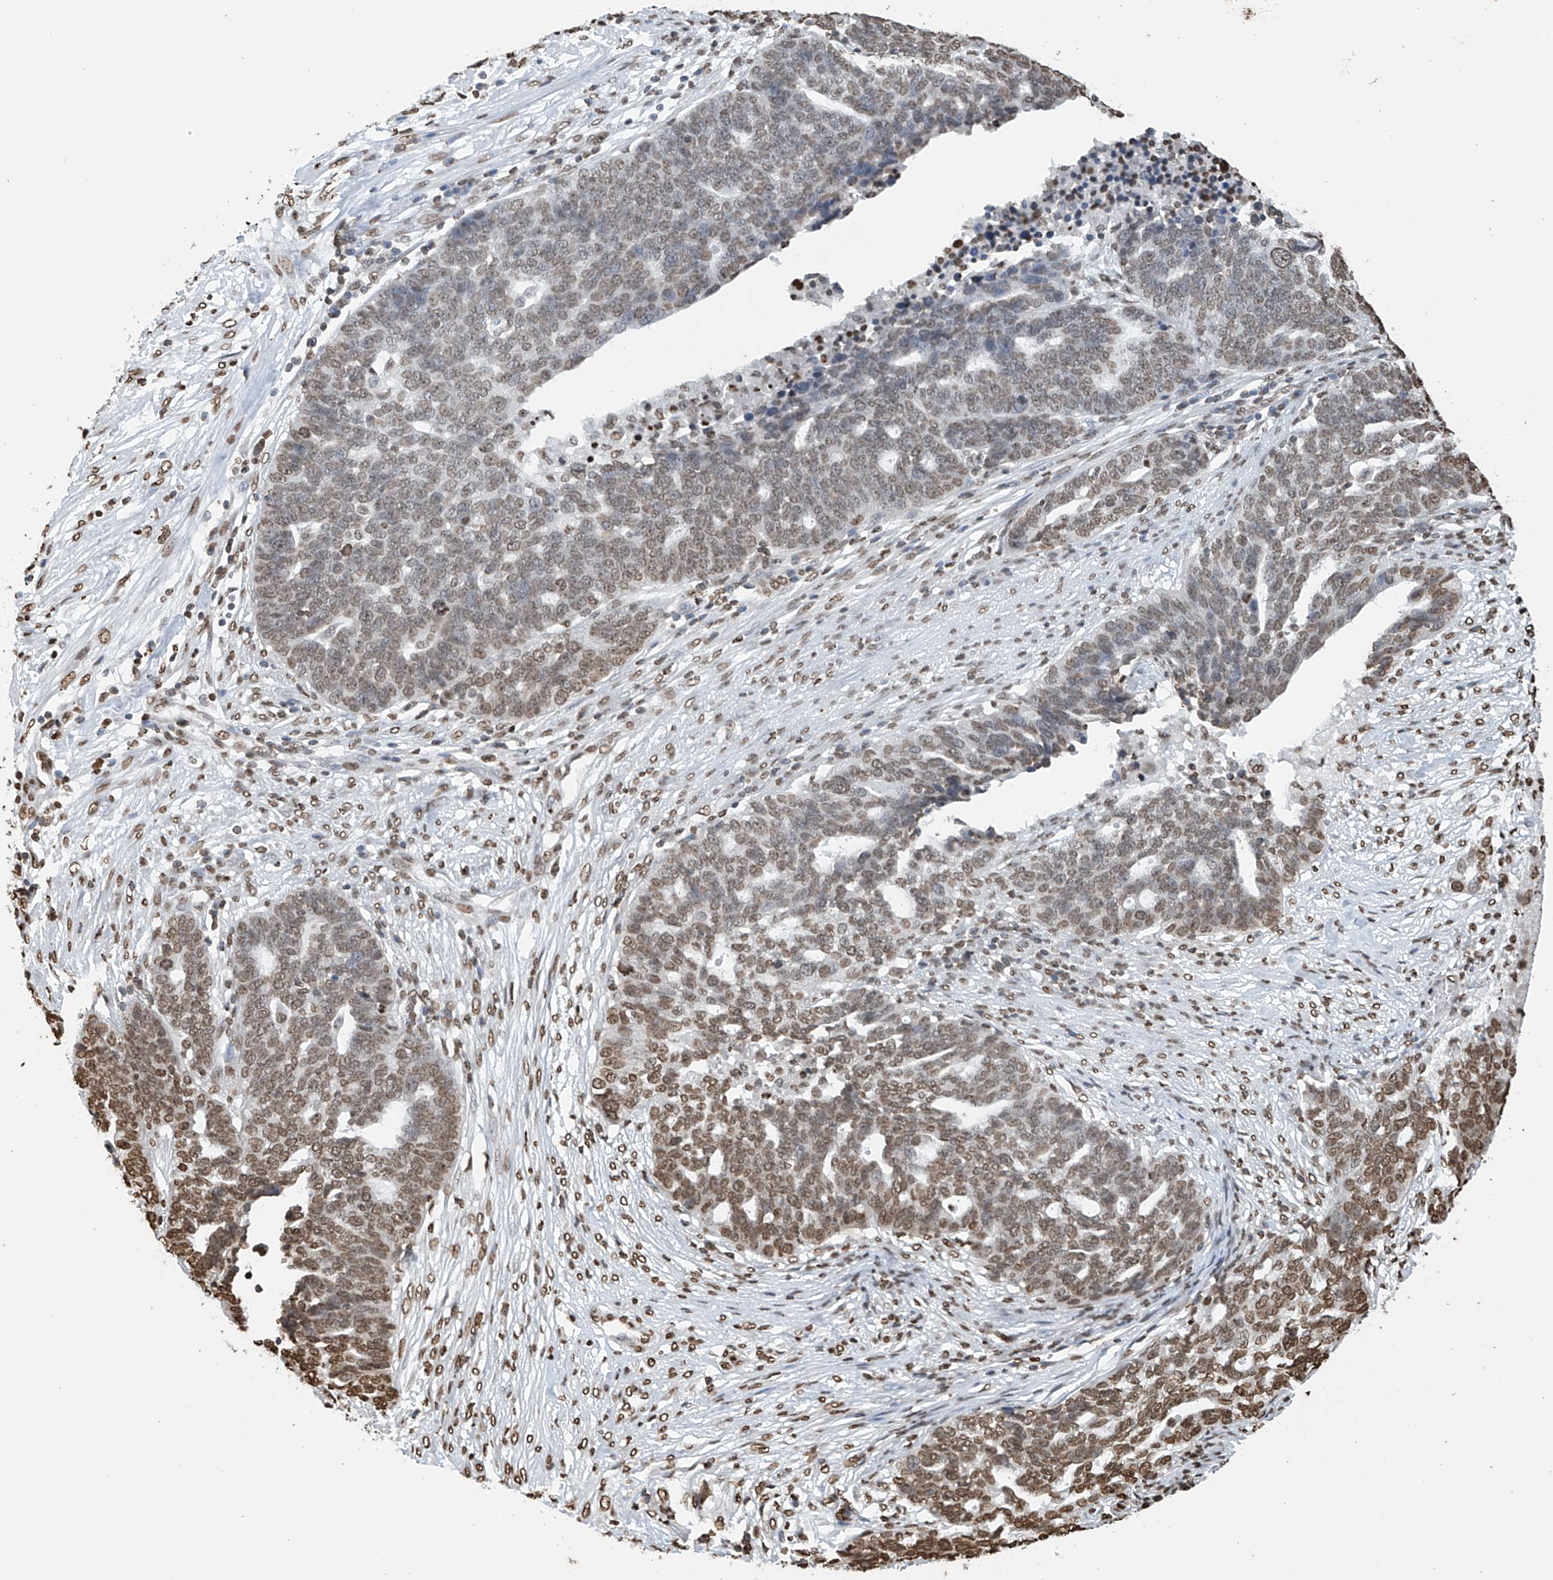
{"staining": {"intensity": "moderate", "quantity": "25%-75%", "location": "nuclear"}, "tissue": "ovarian cancer", "cell_type": "Tumor cells", "image_type": "cancer", "snomed": [{"axis": "morphology", "description": "Cystadenocarcinoma, serous, NOS"}, {"axis": "topography", "description": "Ovary"}], "caption": "The photomicrograph demonstrates a brown stain indicating the presence of a protein in the nuclear of tumor cells in ovarian cancer.", "gene": "DPPA2", "patient": {"sex": "female", "age": 59}}